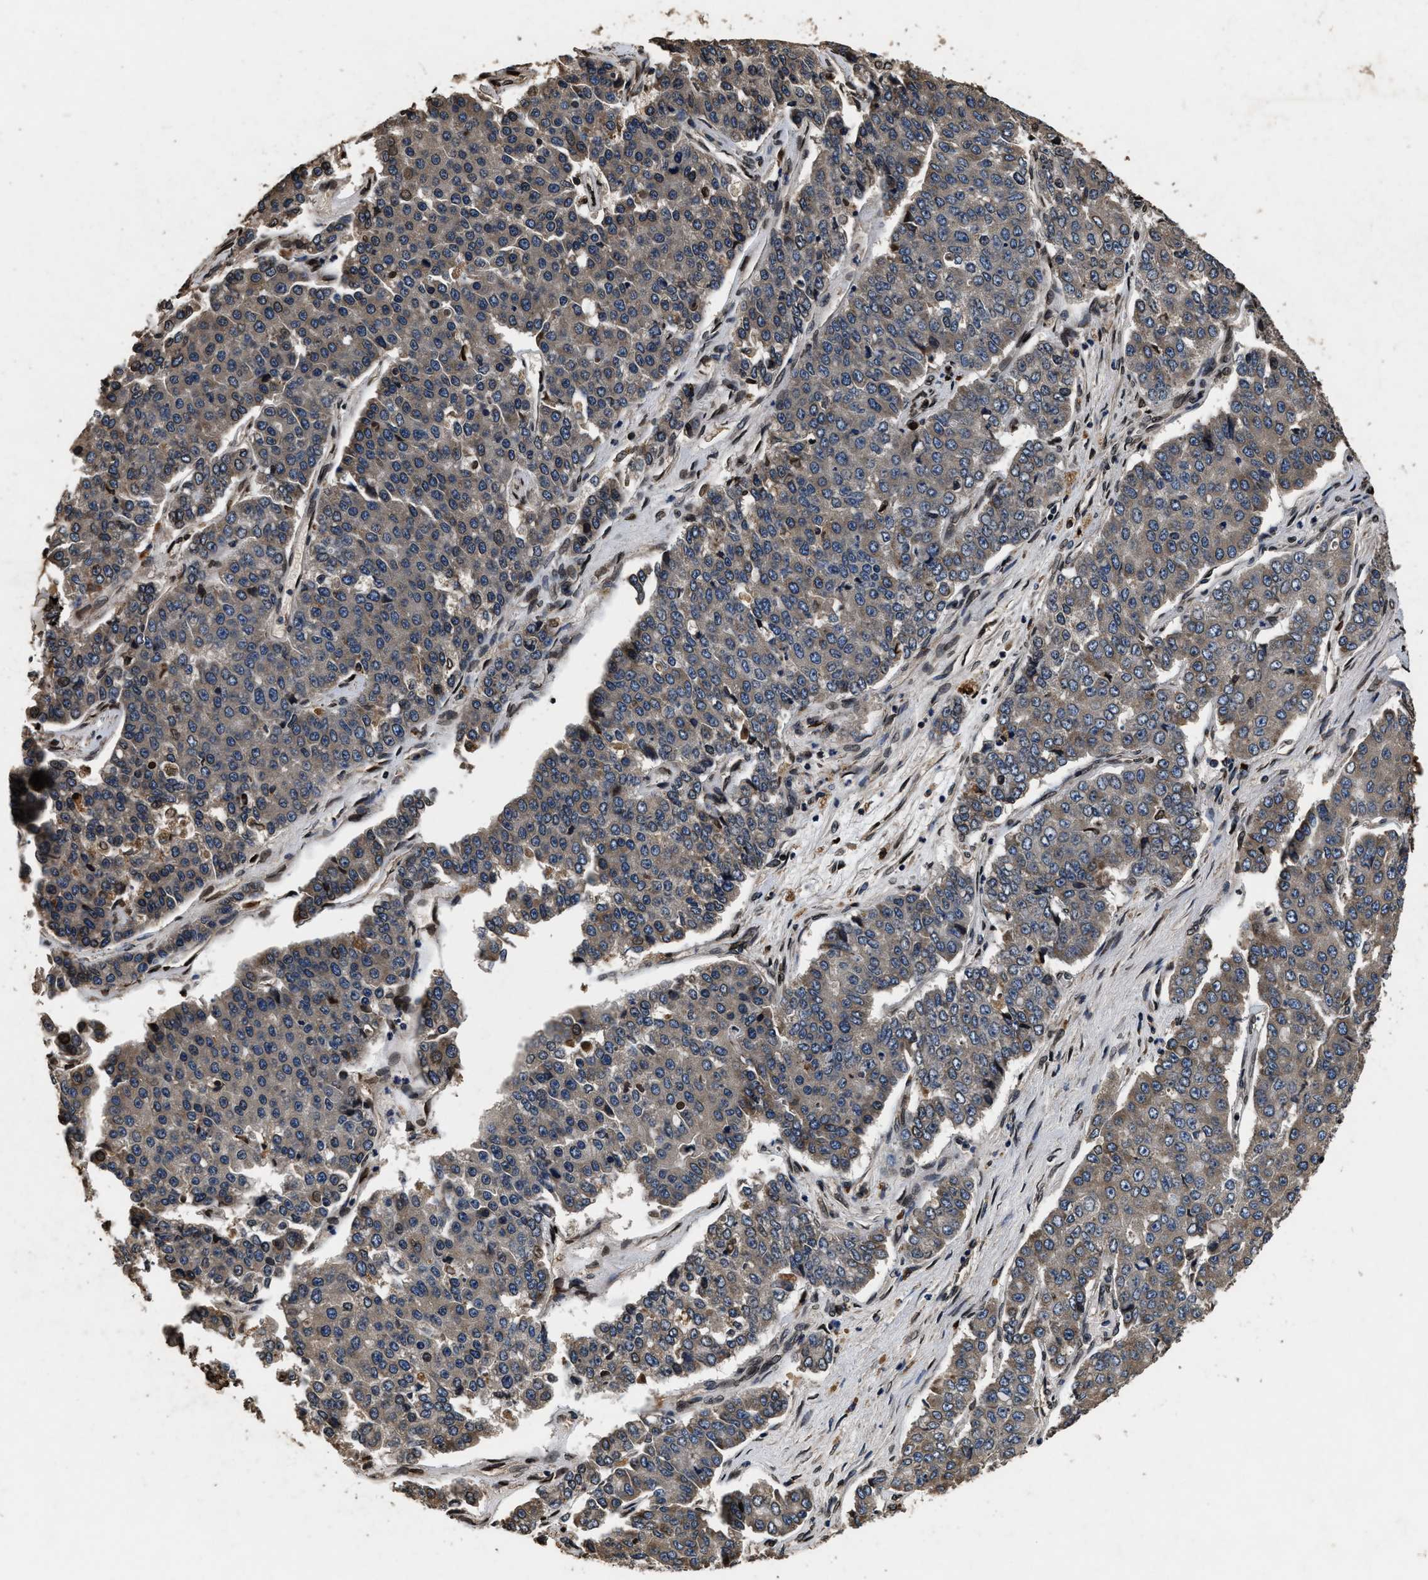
{"staining": {"intensity": "weak", "quantity": "25%-75%", "location": "cytoplasmic/membranous"}, "tissue": "pancreatic cancer", "cell_type": "Tumor cells", "image_type": "cancer", "snomed": [{"axis": "morphology", "description": "Adenocarcinoma, NOS"}, {"axis": "topography", "description": "Pancreas"}], "caption": "Immunohistochemical staining of pancreatic cancer displays low levels of weak cytoplasmic/membranous protein expression in about 25%-75% of tumor cells.", "gene": "ACCS", "patient": {"sex": "male", "age": 50}}